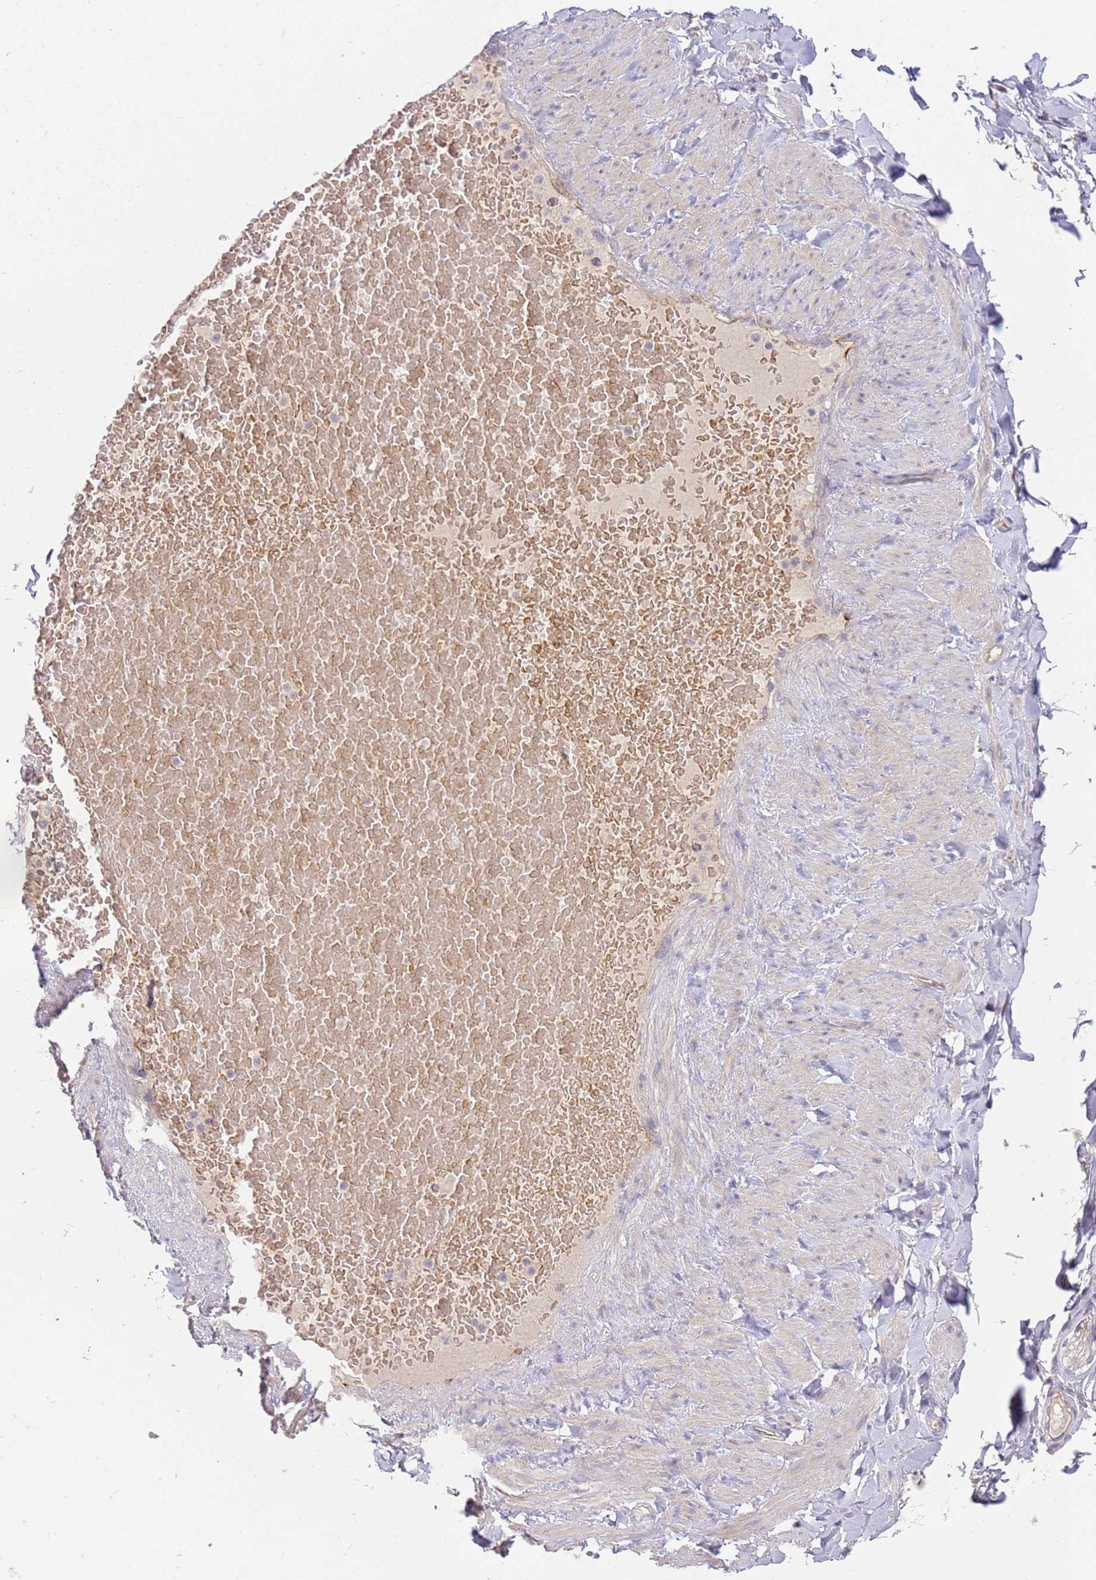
{"staining": {"intensity": "negative", "quantity": "none", "location": "none"}, "tissue": "soft tissue", "cell_type": "Chondrocytes", "image_type": "normal", "snomed": [{"axis": "morphology", "description": "Normal tissue, NOS"}, {"axis": "topography", "description": "Soft tissue"}, {"axis": "topography", "description": "Vascular tissue"}], "caption": "A high-resolution image shows IHC staining of unremarkable soft tissue, which displays no significant expression in chondrocytes.", "gene": "NMUR2", "patient": {"sex": "male", "age": 54}}